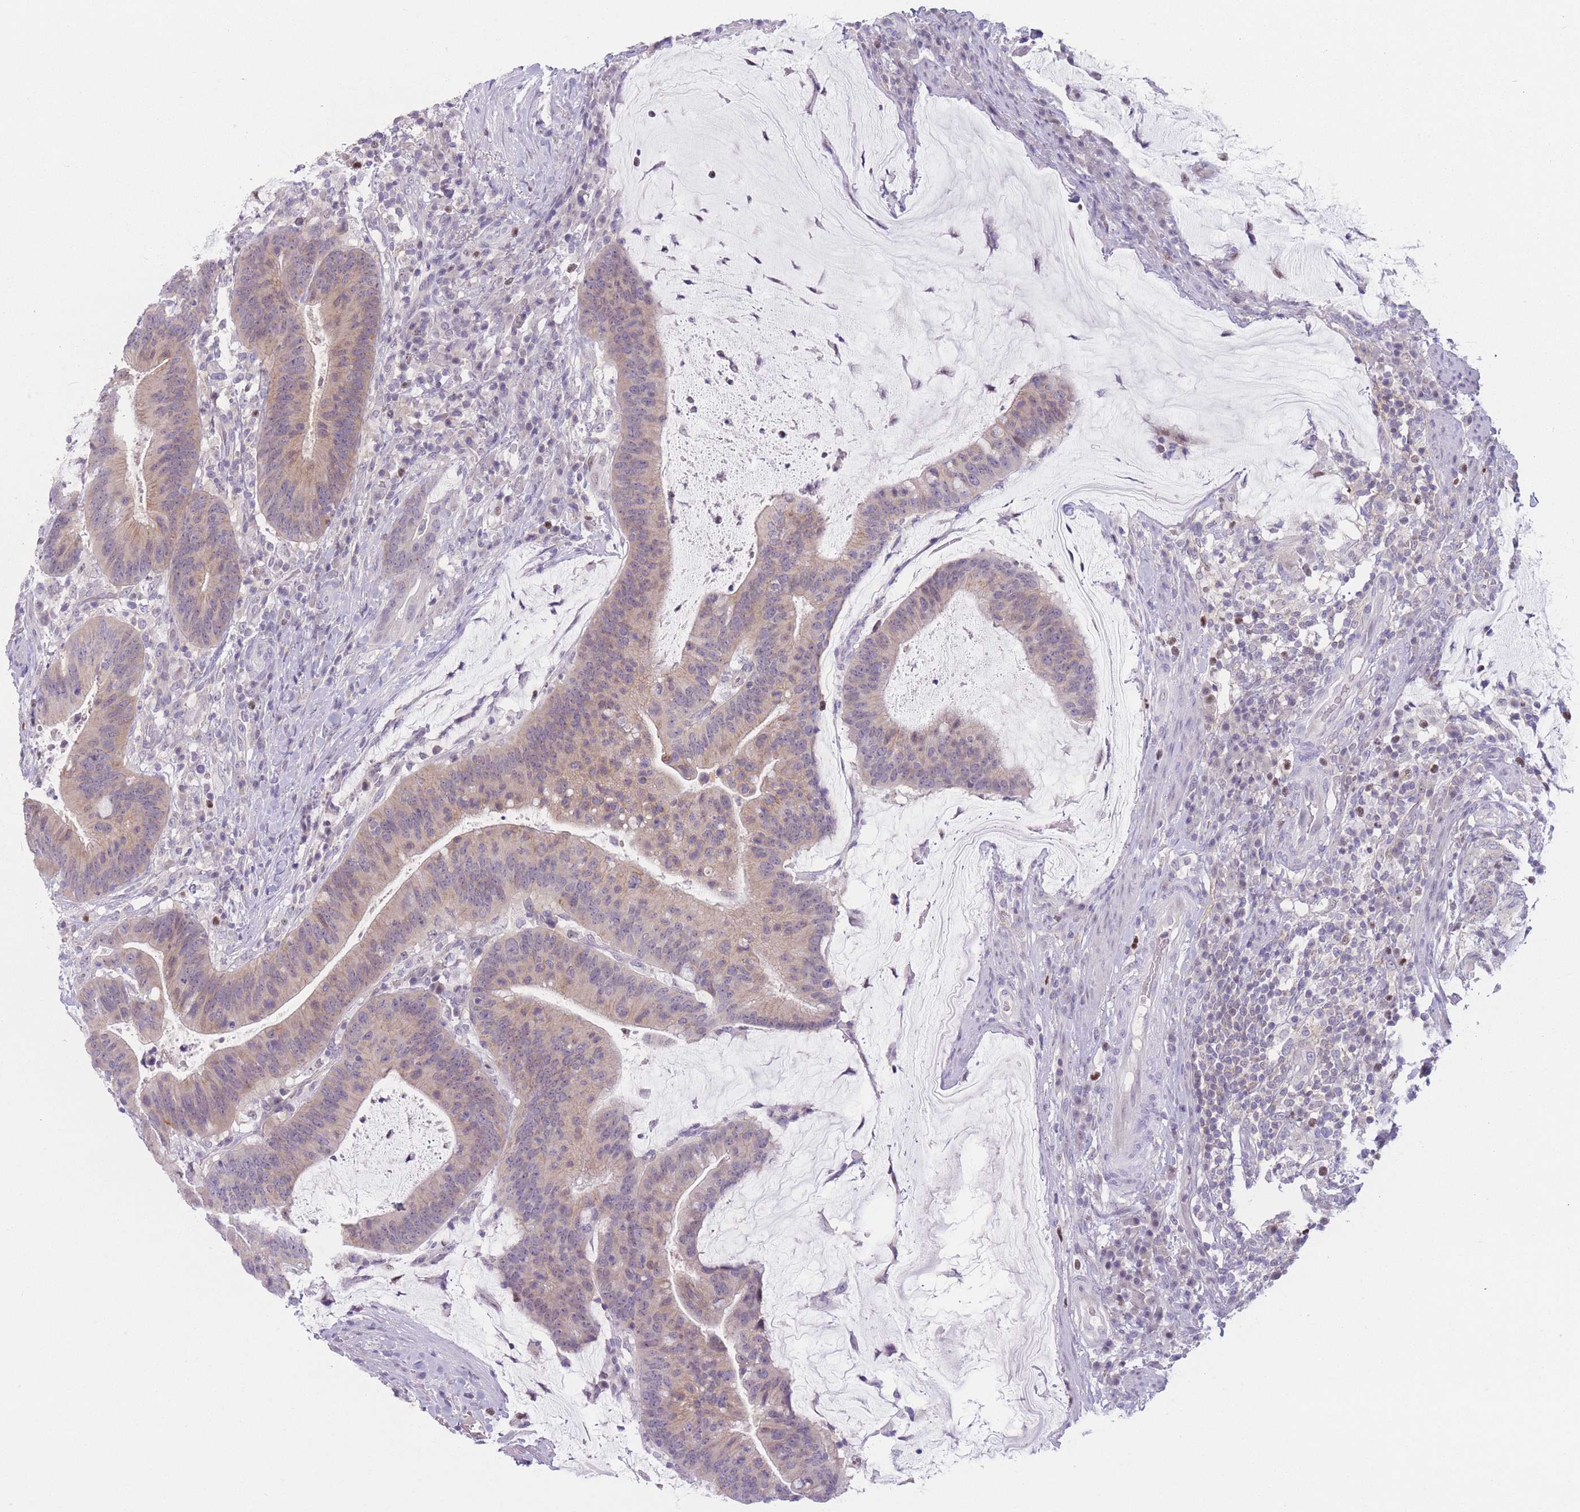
{"staining": {"intensity": "moderate", "quantity": ">75%", "location": "cytoplasmic/membranous,nuclear"}, "tissue": "colorectal cancer", "cell_type": "Tumor cells", "image_type": "cancer", "snomed": [{"axis": "morphology", "description": "Adenocarcinoma, NOS"}, {"axis": "topography", "description": "Colon"}], "caption": "The immunohistochemical stain shows moderate cytoplasmic/membranous and nuclear positivity in tumor cells of colorectal cancer (adenocarcinoma) tissue.", "gene": "ZNF439", "patient": {"sex": "female", "age": 66}}